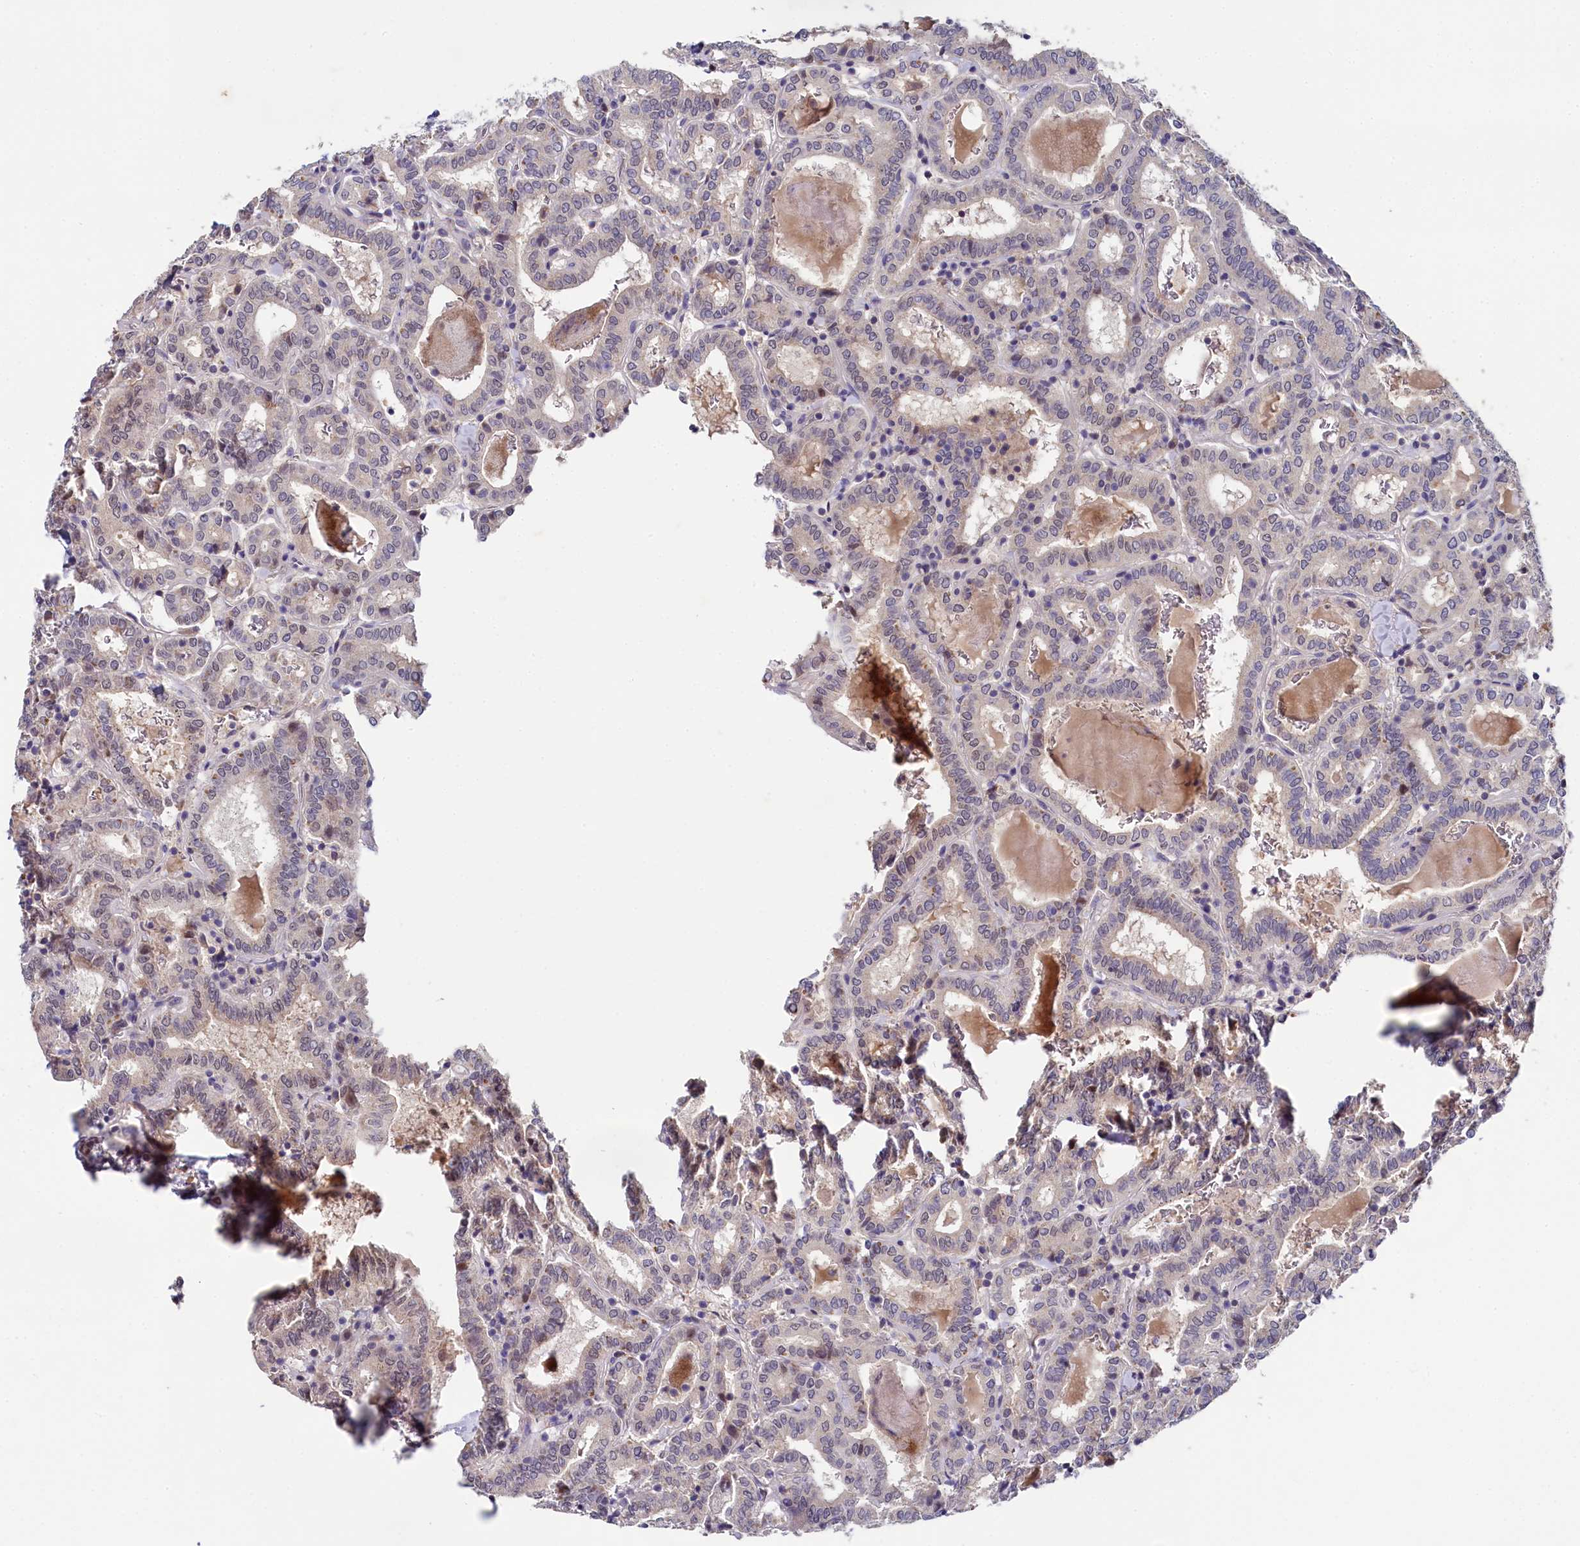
{"staining": {"intensity": "negative", "quantity": "none", "location": "none"}, "tissue": "thyroid cancer", "cell_type": "Tumor cells", "image_type": "cancer", "snomed": [{"axis": "morphology", "description": "Papillary adenocarcinoma, NOS"}, {"axis": "topography", "description": "Thyroid gland"}], "caption": "Tumor cells are negative for brown protein staining in thyroid cancer (papillary adenocarcinoma). The staining is performed using DAB (3,3'-diaminobenzidine) brown chromogen with nuclei counter-stained in using hematoxylin.", "gene": "SPINK9", "patient": {"sex": "female", "age": 72}}